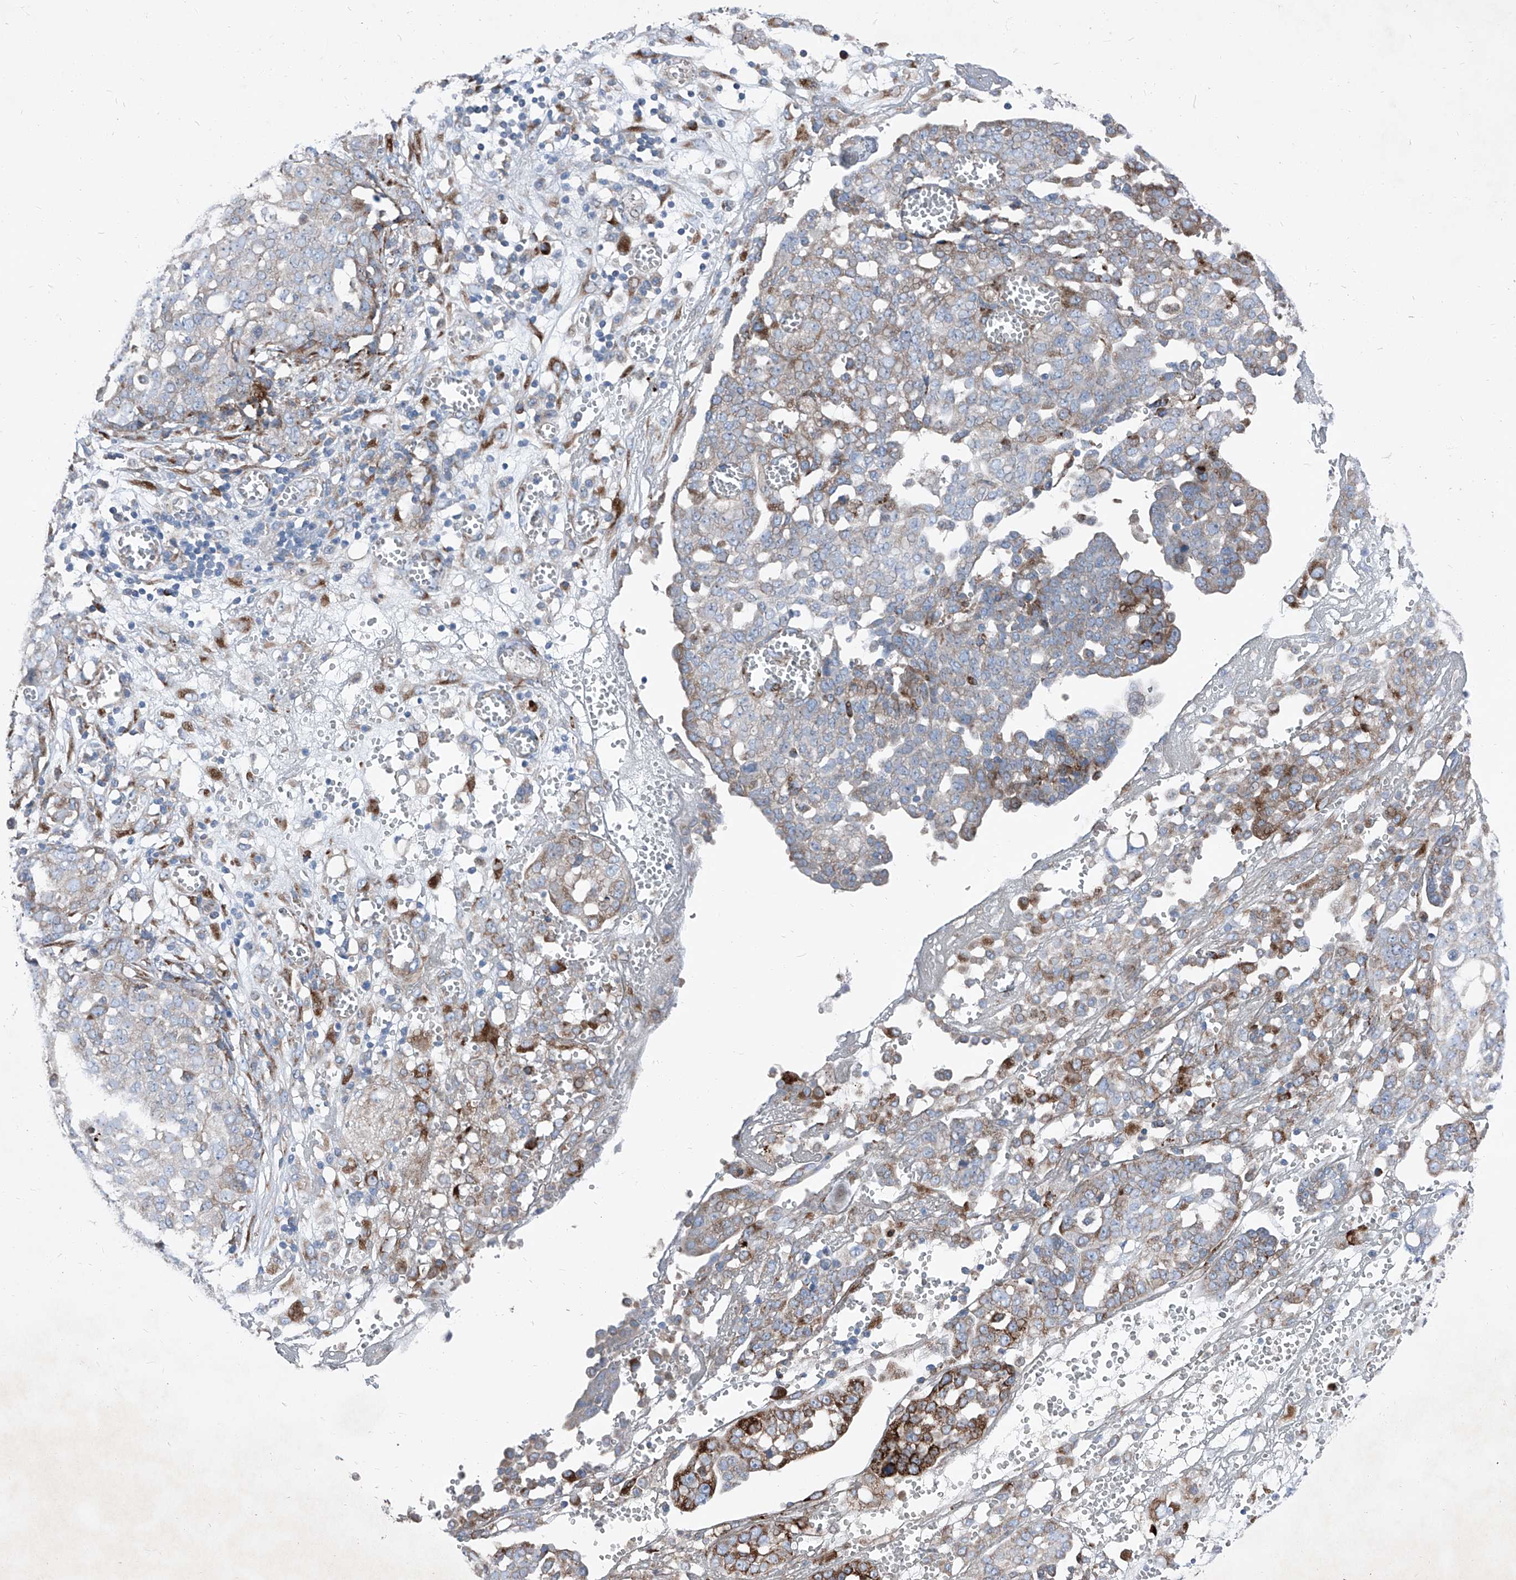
{"staining": {"intensity": "moderate", "quantity": "<25%", "location": "cytoplasmic/membranous"}, "tissue": "ovarian cancer", "cell_type": "Tumor cells", "image_type": "cancer", "snomed": [{"axis": "morphology", "description": "Cystadenocarcinoma, serous, NOS"}, {"axis": "topography", "description": "Soft tissue"}, {"axis": "topography", "description": "Ovary"}], "caption": "Immunohistochemical staining of human ovarian serous cystadenocarcinoma reveals moderate cytoplasmic/membranous protein staining in about <25% of tumor cells.", "gene": "IFI27", "patient": {"sex": "female", "age": 57}}